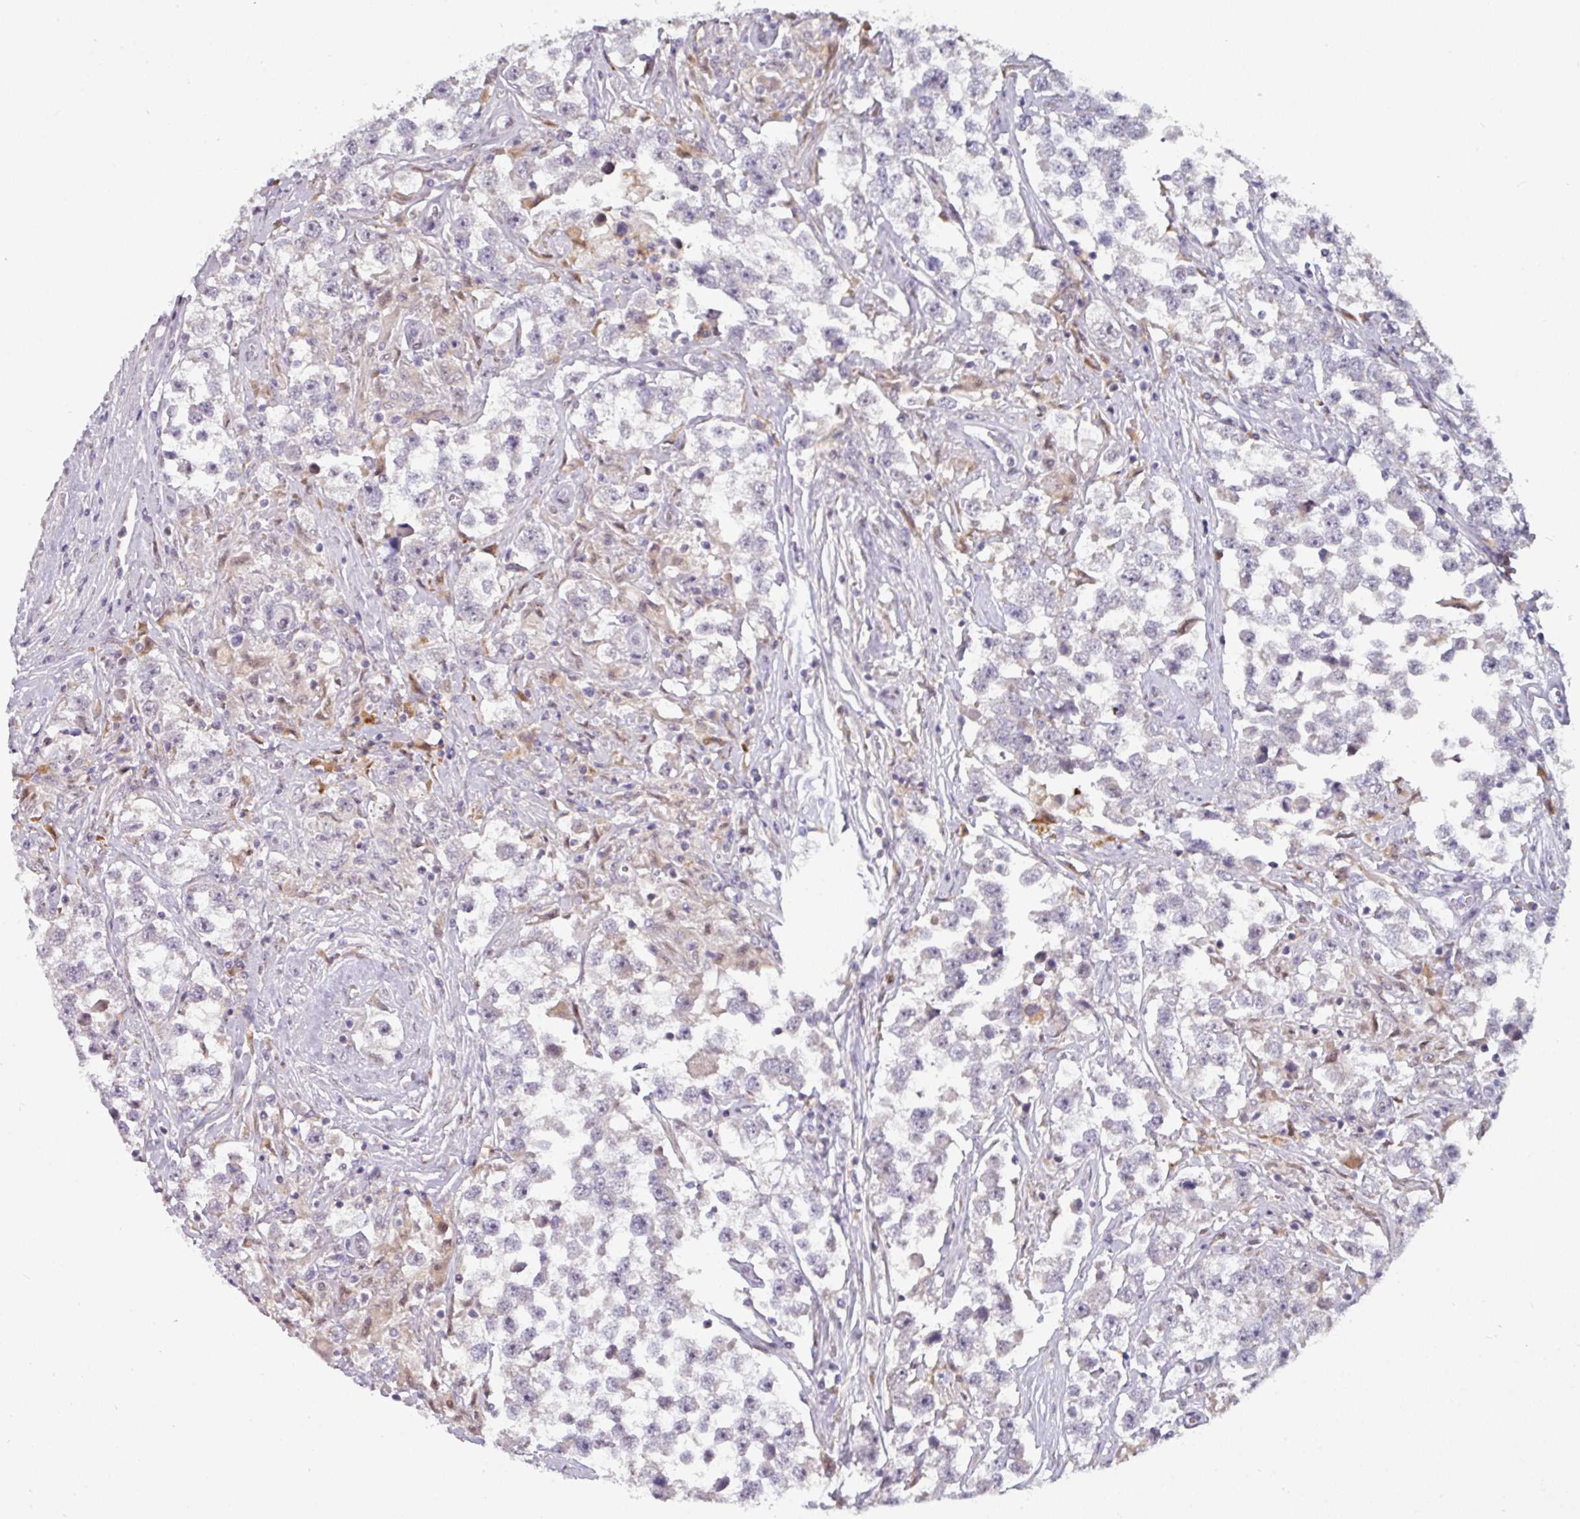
{"staining": {"intensity": "negative", "quantity": "none", "location": "none"}, "tissue": "testis cancer", "cell_type": "Tumor cells", "image_type": "cancer", "snomed": [{"axis": "morphology", "description": "Seminoma, NOS"}, {"axis": "topography", "description": "Testis"}], "caption": "This is an immunohistochemistry (IHC) histopathology image of testis cancer (seminoma). There is no positivity in tumor cells.", "gene": "SWSAP1", "patient": {"sex": "male", "age": 46}}